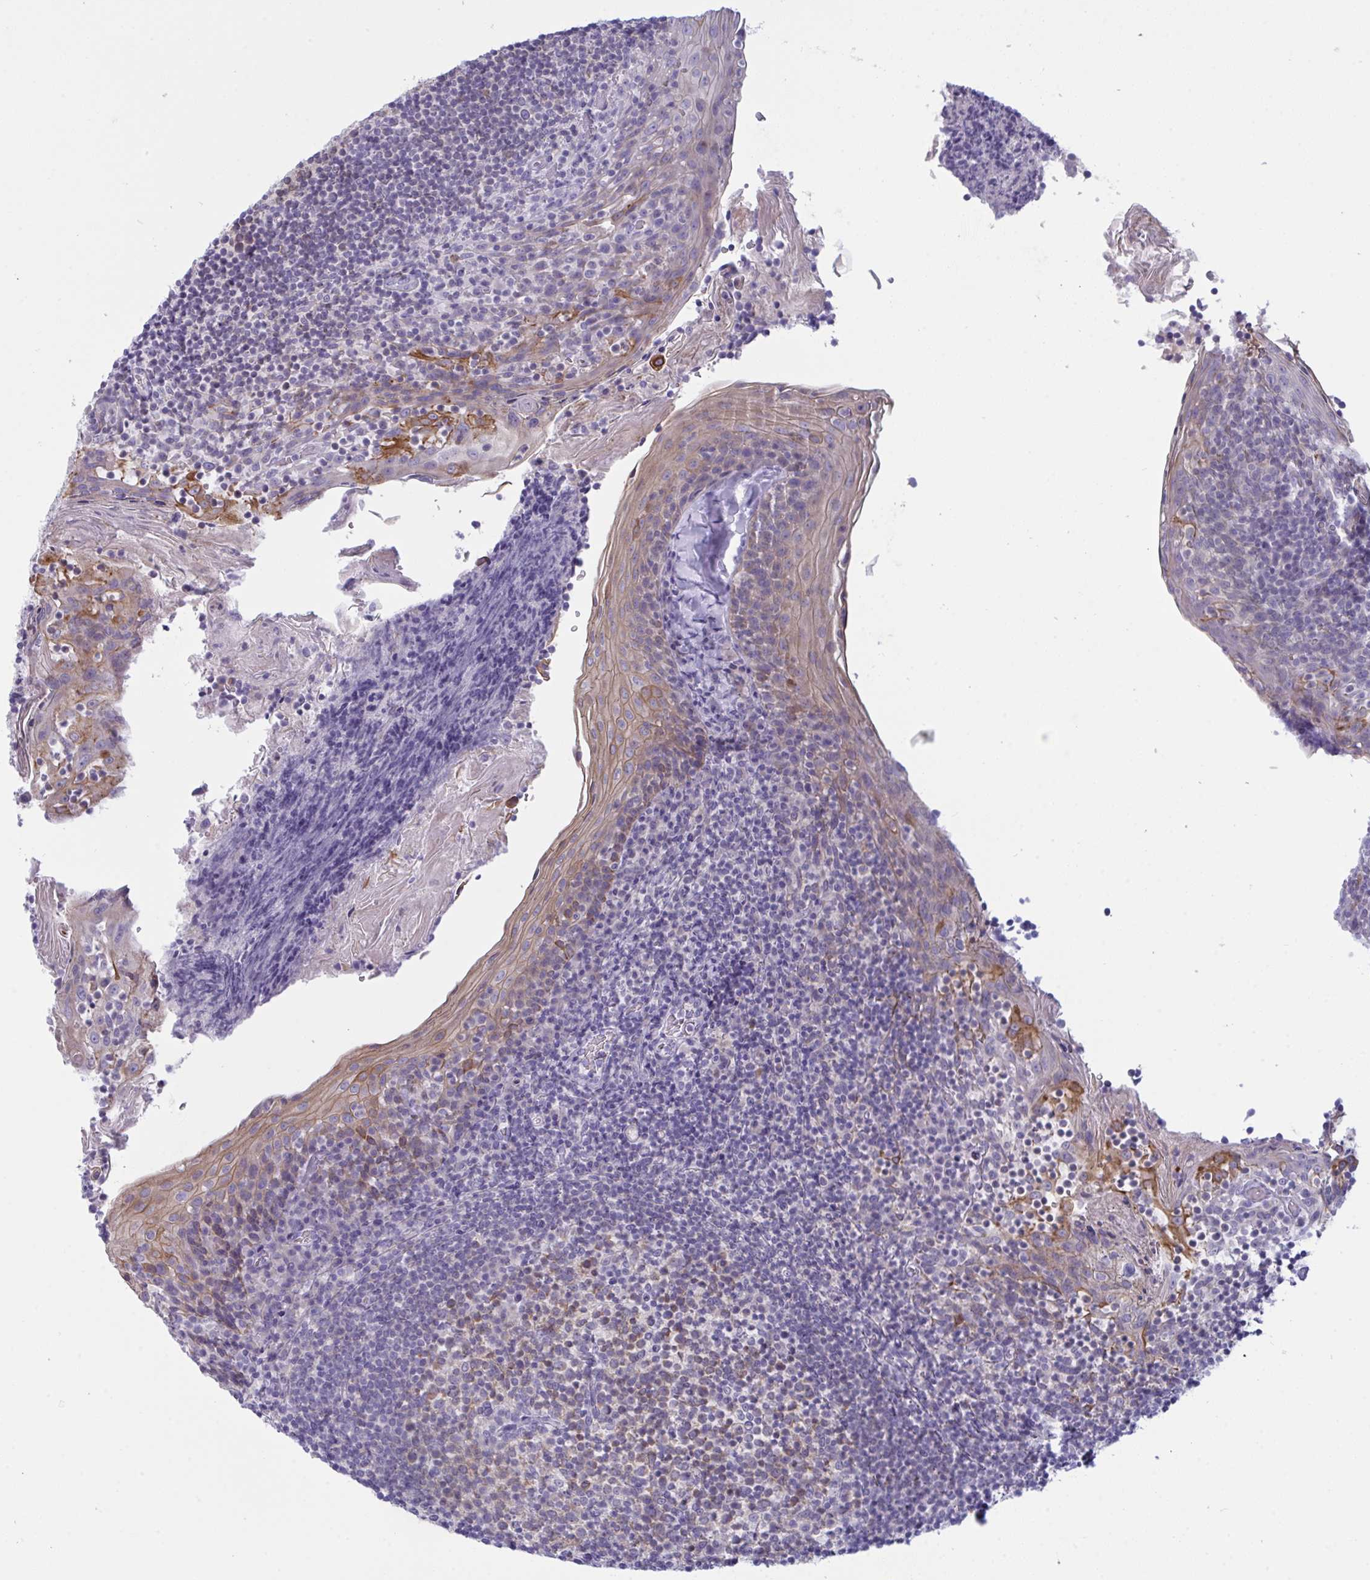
{"staining": {"intensity": "moderate", "quantity": "25%-75%", "location": "cytoplasmic/membranous"}, "tissue": "tonsil", "cell_type": "Germinal center cells", "image_type": "normal", "snomed": [{"axis": "morphology", "description": "Normal tissue, NOS"}, {"axis": "topography", "description": "Tonsil"}], "caption": "DAB (3,3'-diaminobenzidine) immunohistochemical staining of benign human tonsil demonstrates moderate cytoplasmic/membranous protein positivity in about 25%-75% of germinal center cells.", "gene": "TENT5D", "patient": {"sex": "female", "age": 10}}